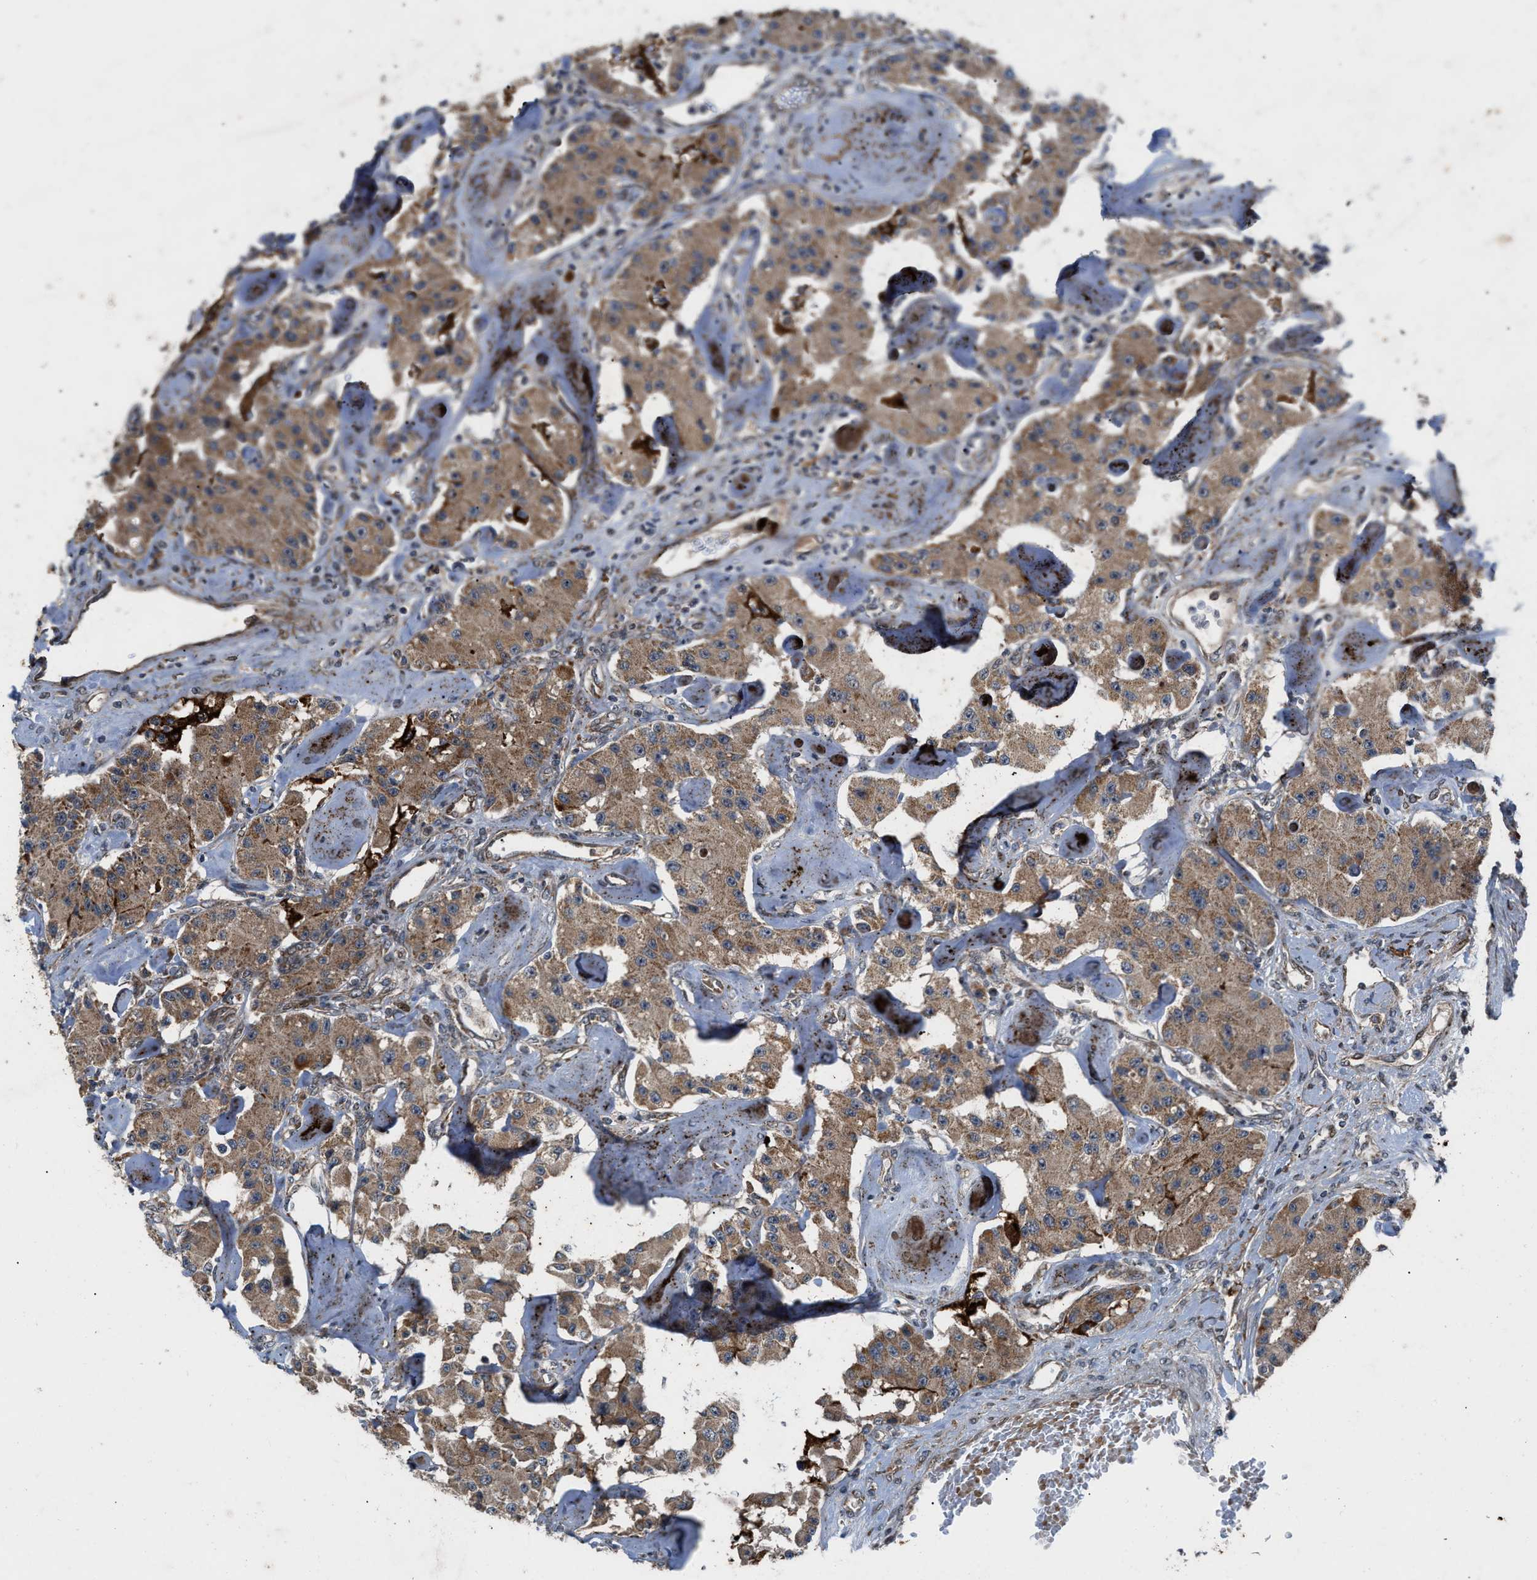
{"staining": {"intensity": "moderate", "quantity": ">75%", "location": "cytoplasmic/membranous"}, "tissue": "carcinoid", "cell_type": "Tumor cells", "image_type": "cancer", "snomed": [{"axis": "morphology", "description": "Carcinoid, malignant, NOS"}, {"axis": "topography", "description": "Pancreas"}], "caption": "Immunohistochemical staining of human carcinoid exhibits medium levels of moderate cytoplasmic/membranous expression in about >75% of tumor cells. The protein of interest is shown in brown color, while the nuclei are stained blue.", "gene": "AP3M2", "patient": {"sex": "male", "age": 41}}